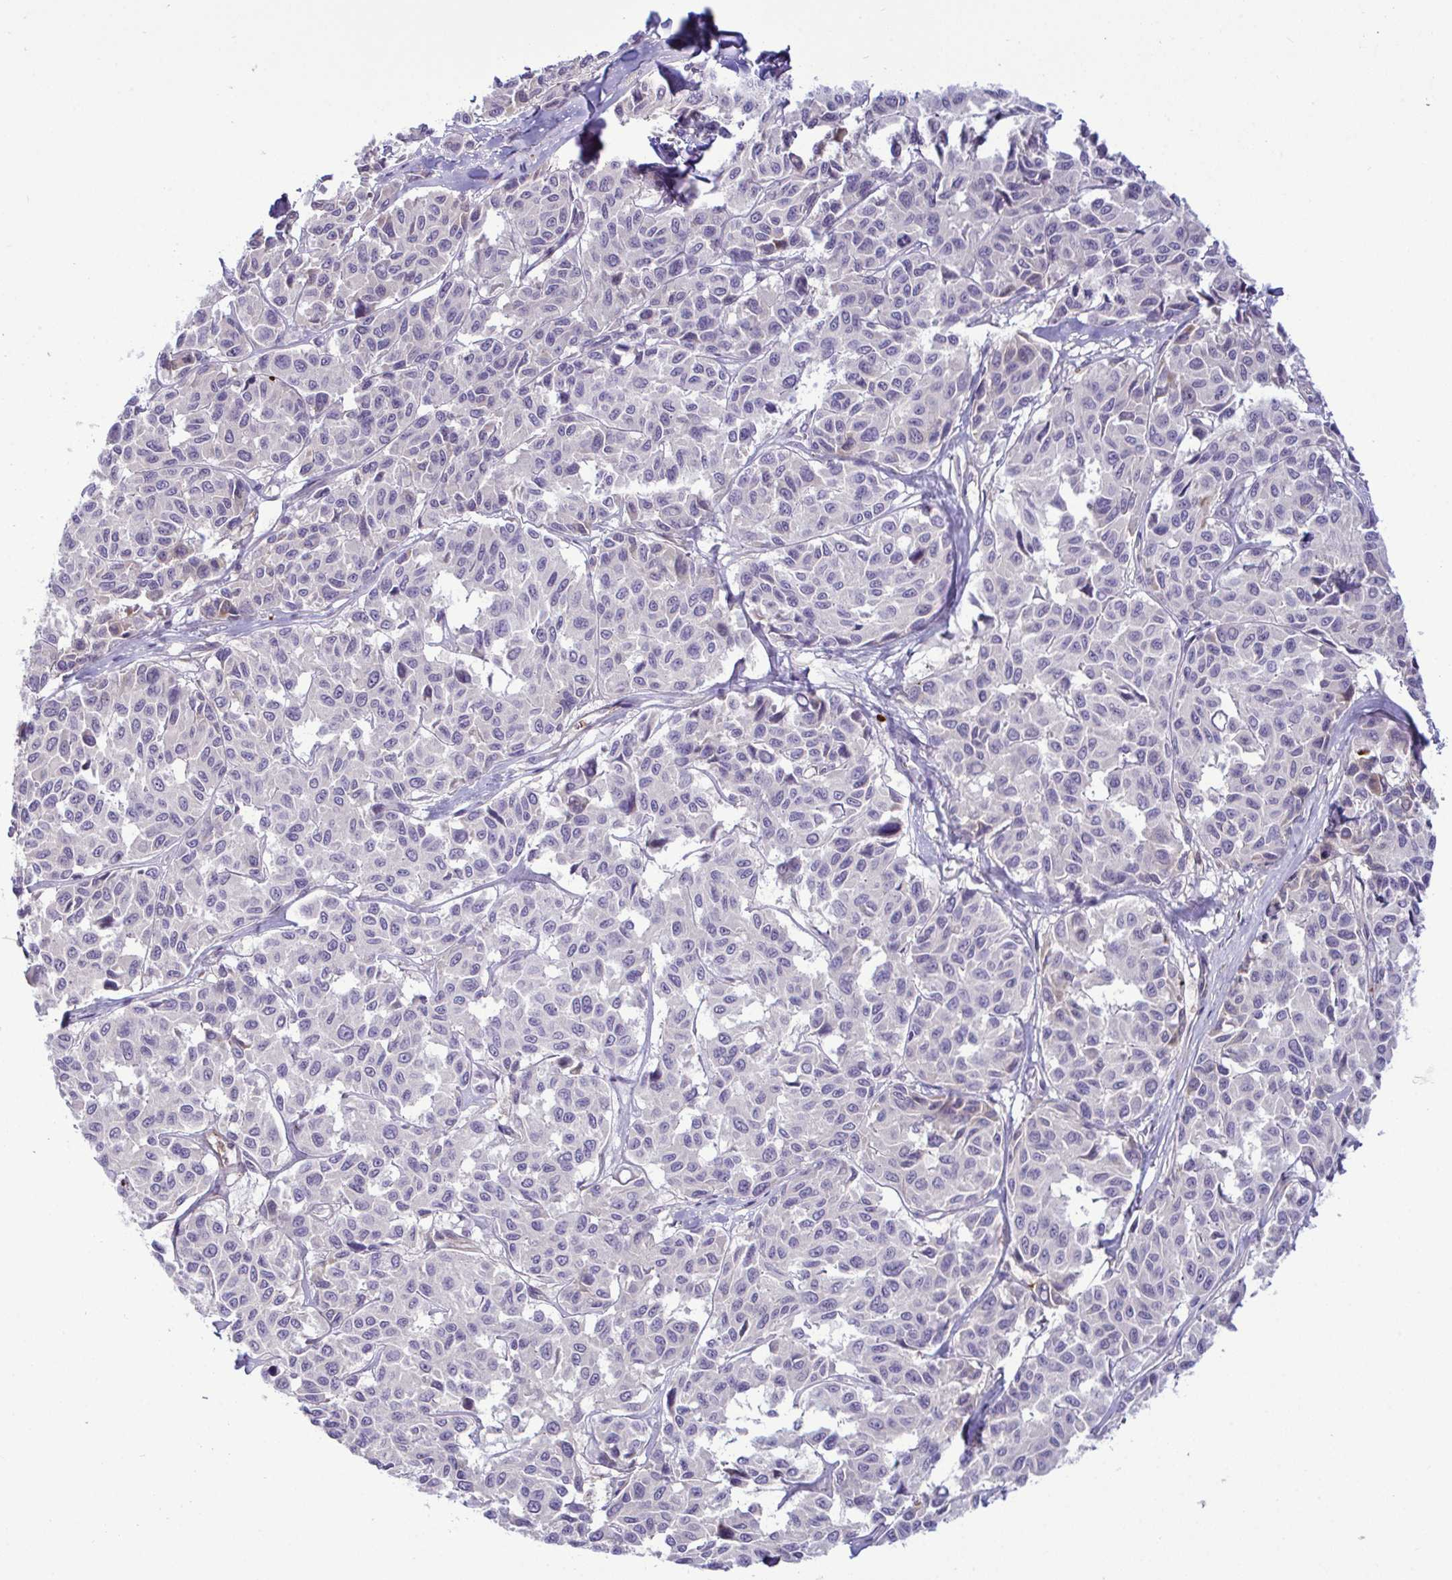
{"staining": {"intensity": "negative", "quantity": "none", "location": "none"}, "tissue": "melanoma", "cell_type": "Tumor cells", "image_type": "cancer", "snomed": [{"axis": "morphology", "description": "Malignant melanoma, NOS"}, {"axis": "topography", "description": "Skin"}], "caption": "Image shows no significant protein expression in tumor cells of malignant melanoma.", "gene": "SYNPO2L", "patient": {"sex": "female", "age": 66}}